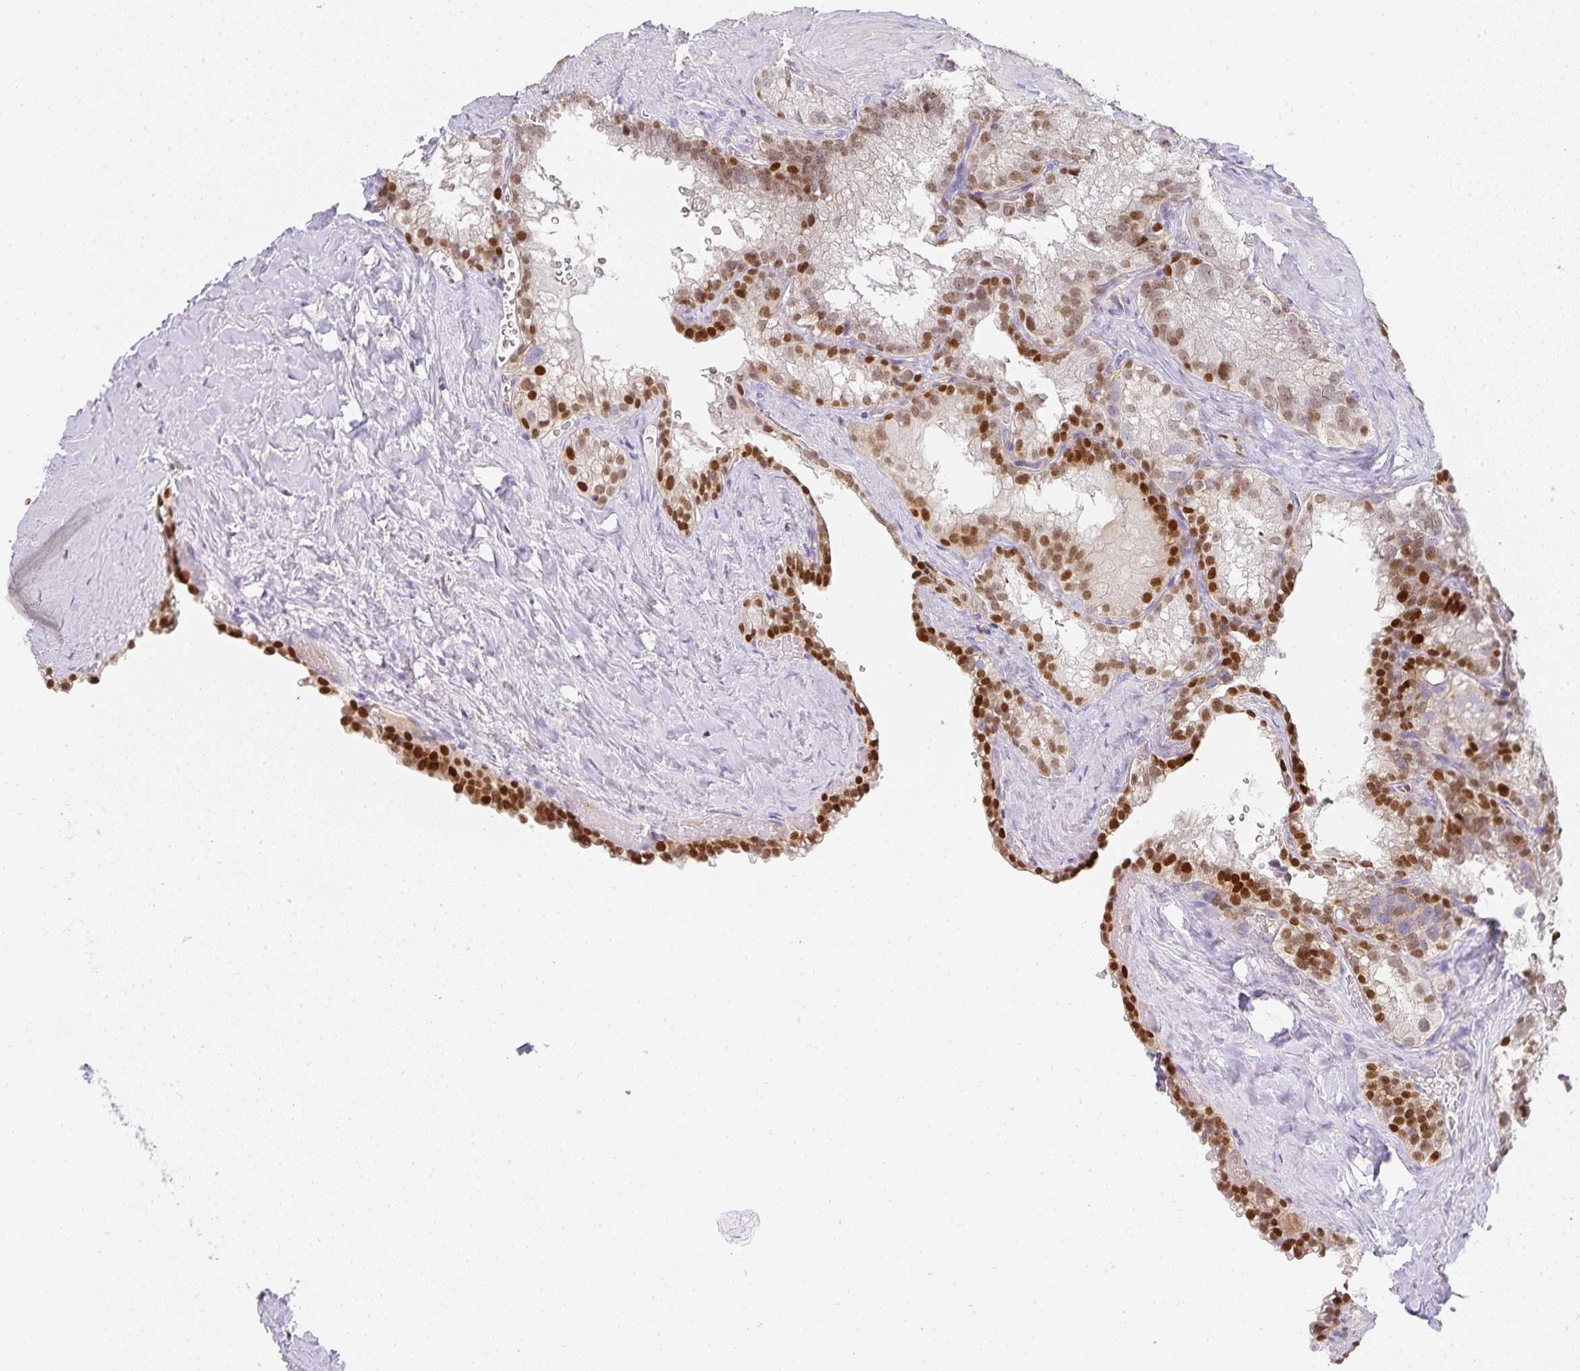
{"staining": {"intensity": "moderate", "quantity": "25%-75%", "location": "nuclear"}, "tissue": "seminal vesicle", "cell_type": "Glandular cells", "image_type": "normal", "snomed": [{"axis": "morphology", "description": "Normal tissue, NOS"}, {"axis": "topography", "description": "Seminal veicle"}], "caption": "Brown immunohistochemical staining in benign seminal vesicle demonstrates moderate nuclear positivity in about 25%-75% of glandular cells. The staining is performed using DAB brown chromogen to label protein expression. The nuclei are counter-stained blue using hematoxylin.", "gene": "GATA3", "patient": {"sex": "male", "age": 47}}